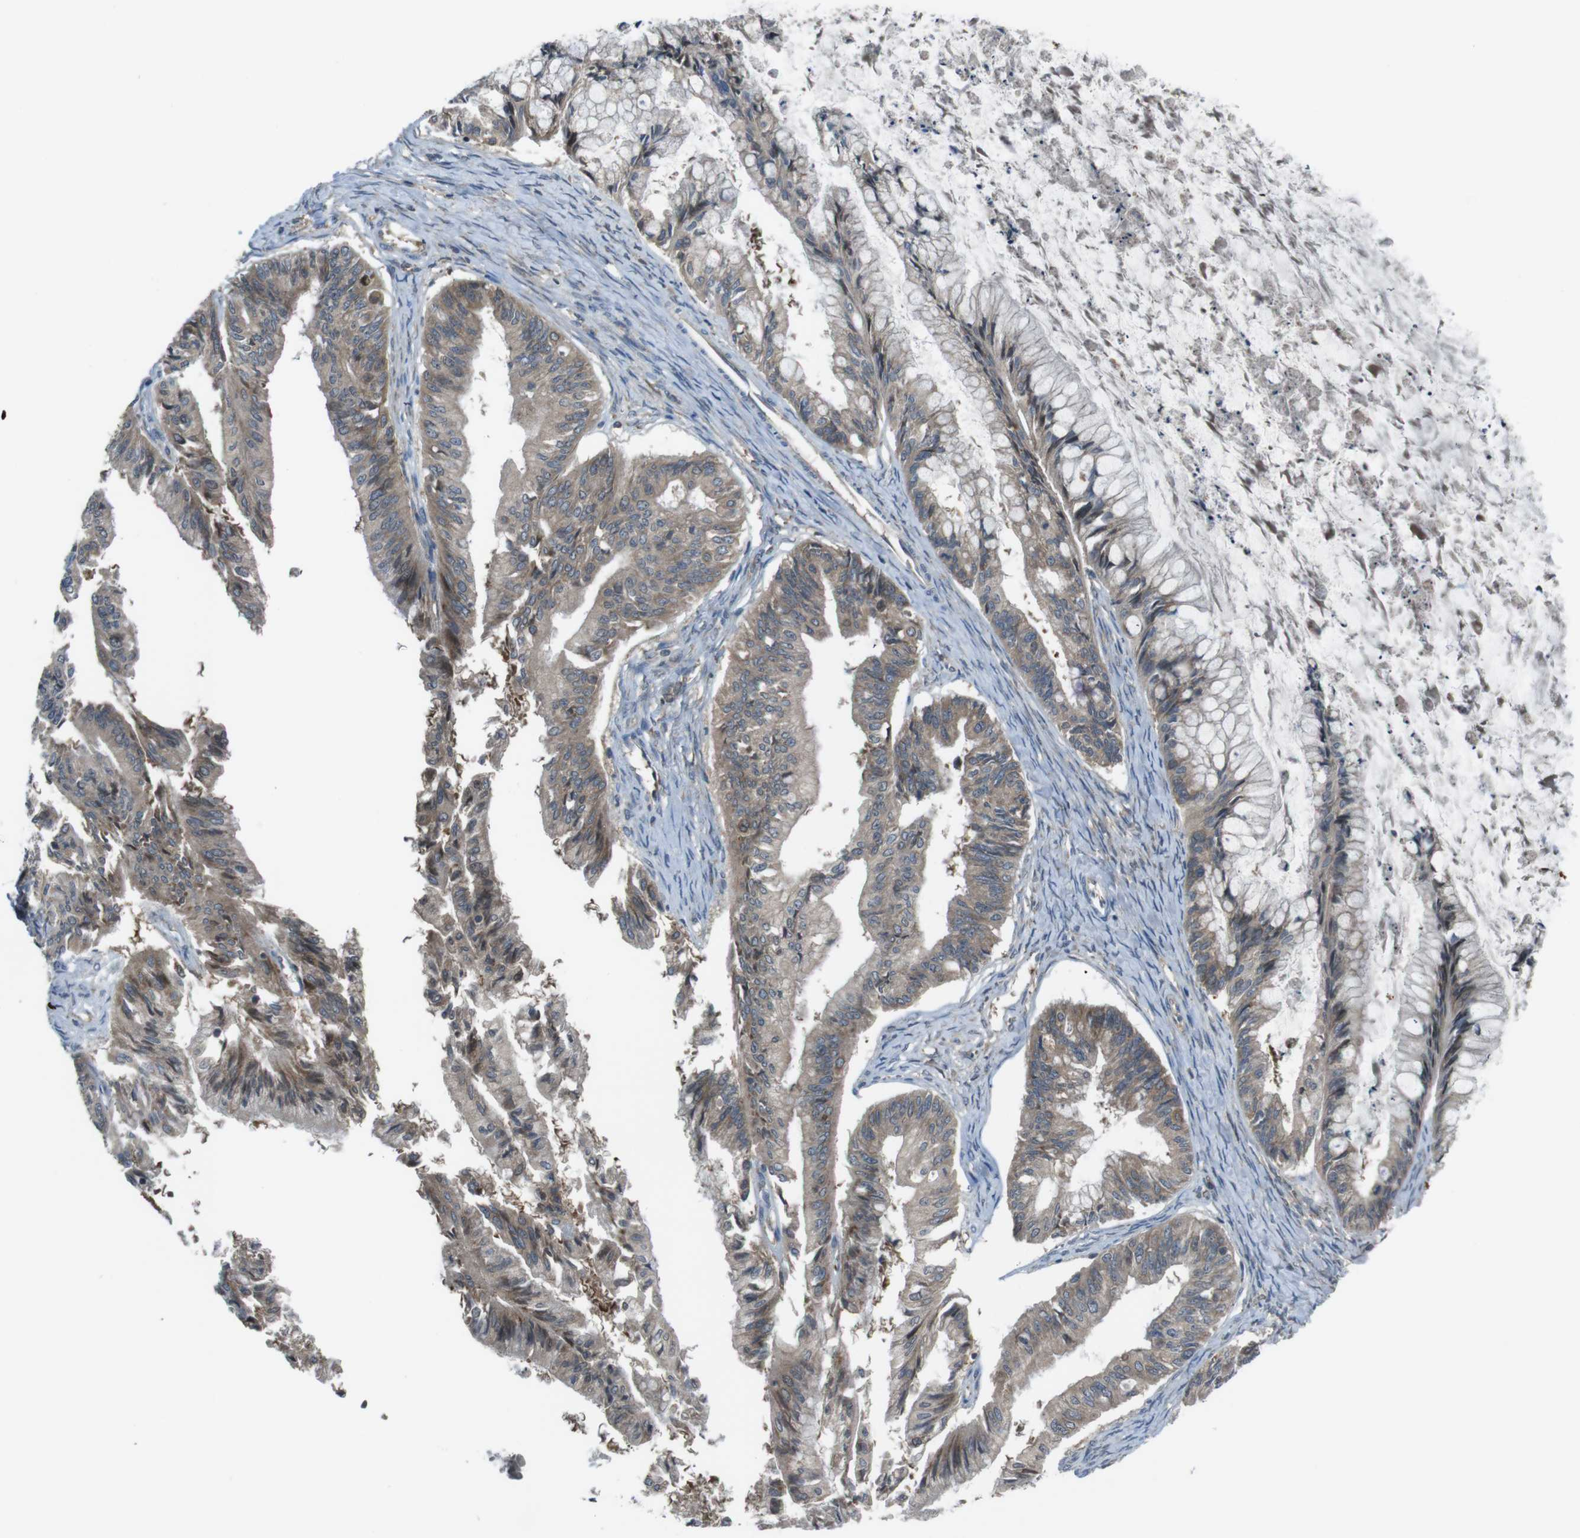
{"staining": {"intensity": "weak", "quantity": ">75%", "location": "cytoplasmic/membranous"}, "tissue": "ovarian cancer", "cell_type": "Tumor cells", "image_type": "cancer", "snomed": [{"axis": "morphology", "description": "Cystadenocarcinoma, mucinous, NOS"}, {"axis": "topography", "description": "Ovary"}], "caption": "The image reveals staining of mucinous cystadenocarcinoma (ovarian), revealing weak cytoplasmic/membranous protein staining (brown color) within tumor cells.", "gene": "SSR3", "patient": {"sex": "female", "age": 57}}